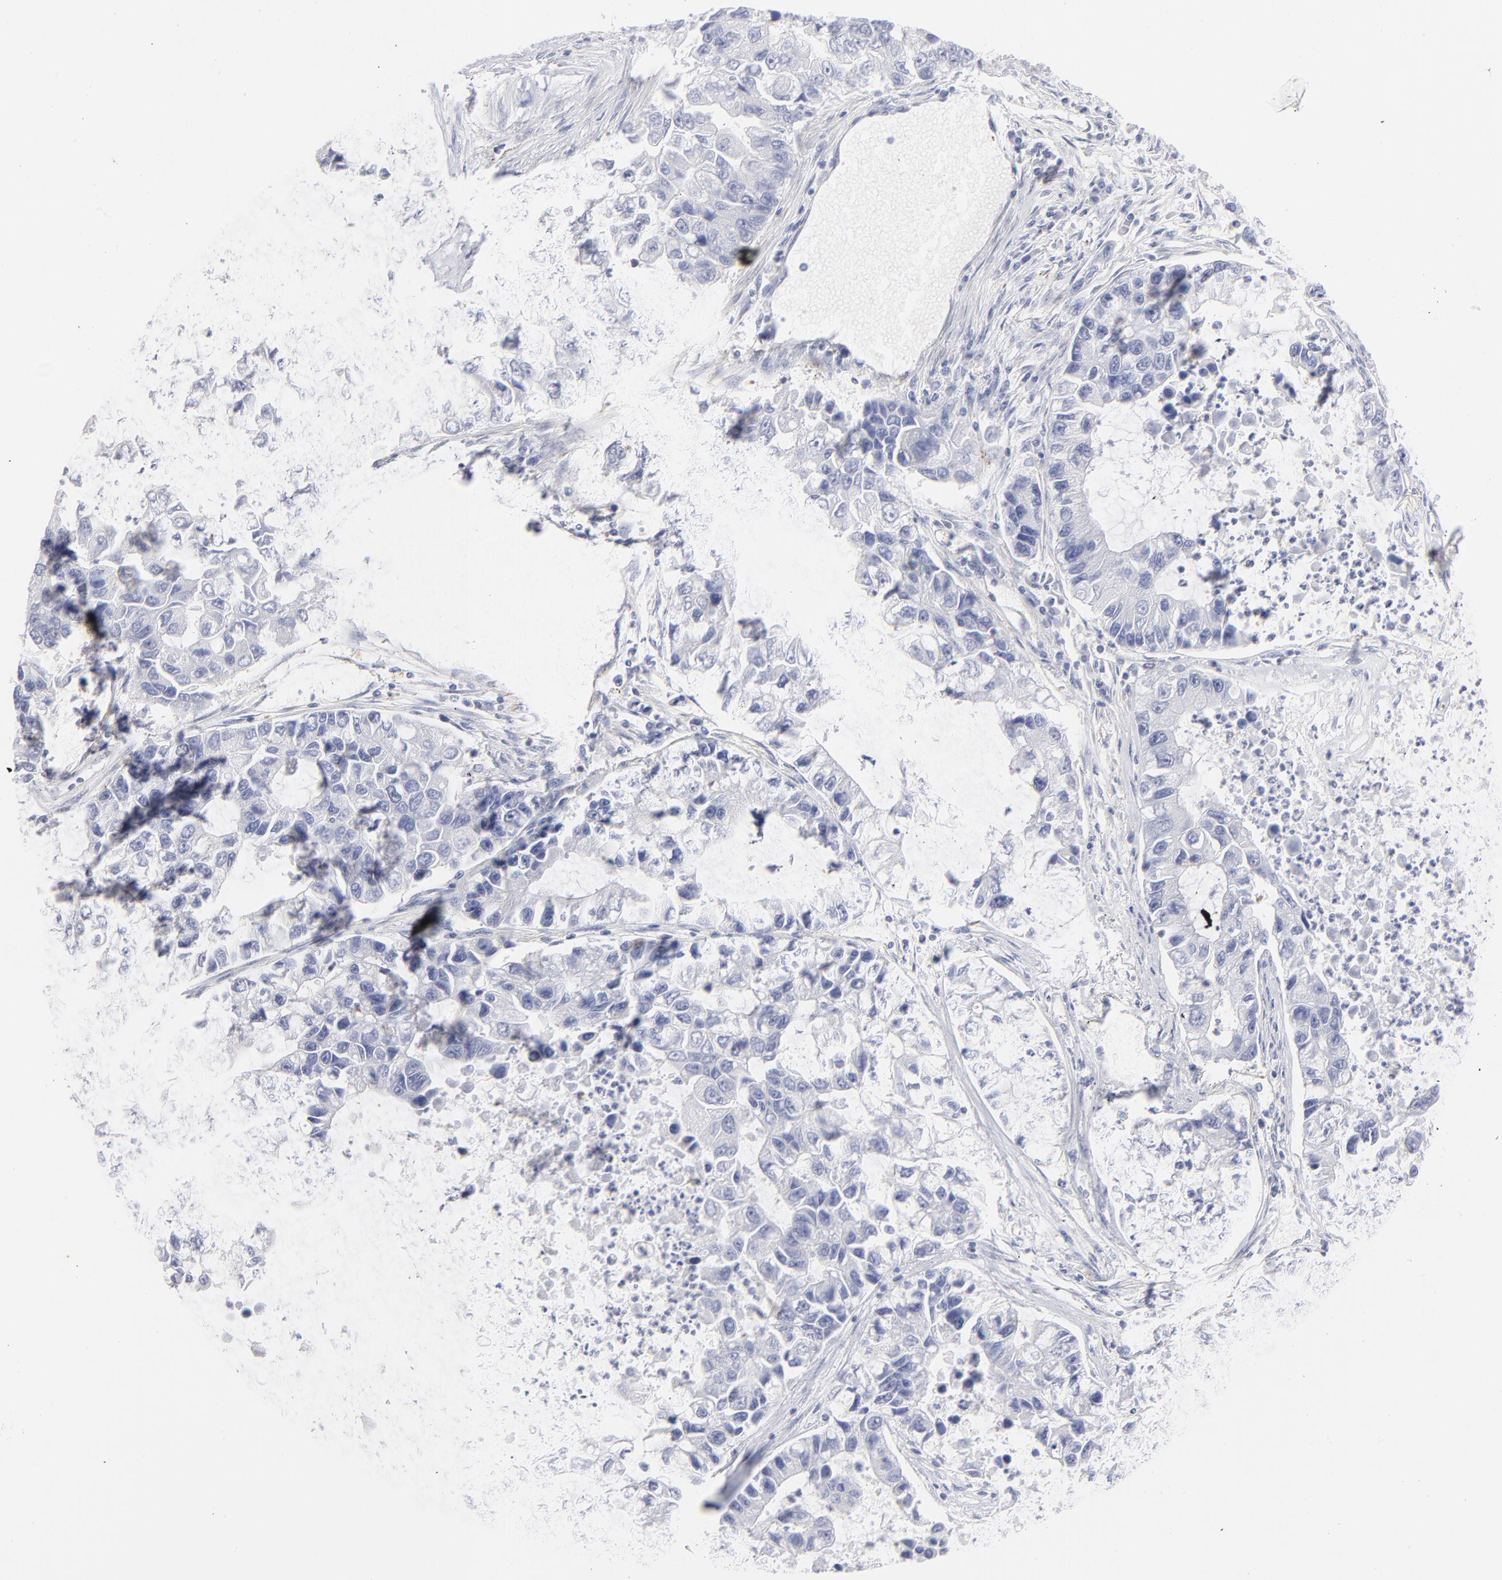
{"staining": {"intensity": "negative", "quantity": "none", "location": "none"}, "tissue": "lung cancer", "cell_type": "Tumor cells", "image_type": "cancer", "snomed": [{"axis": "morphology", "description": "Adenocarcinoma, NOS"}, {"axis": "topography", "description": "Lung"}], "caption": "Tumor cells show no significant positivity in adenocarcinoma (lung).", "gene": "ACTA2", "patient": {"sex": "female", "age": 51}}